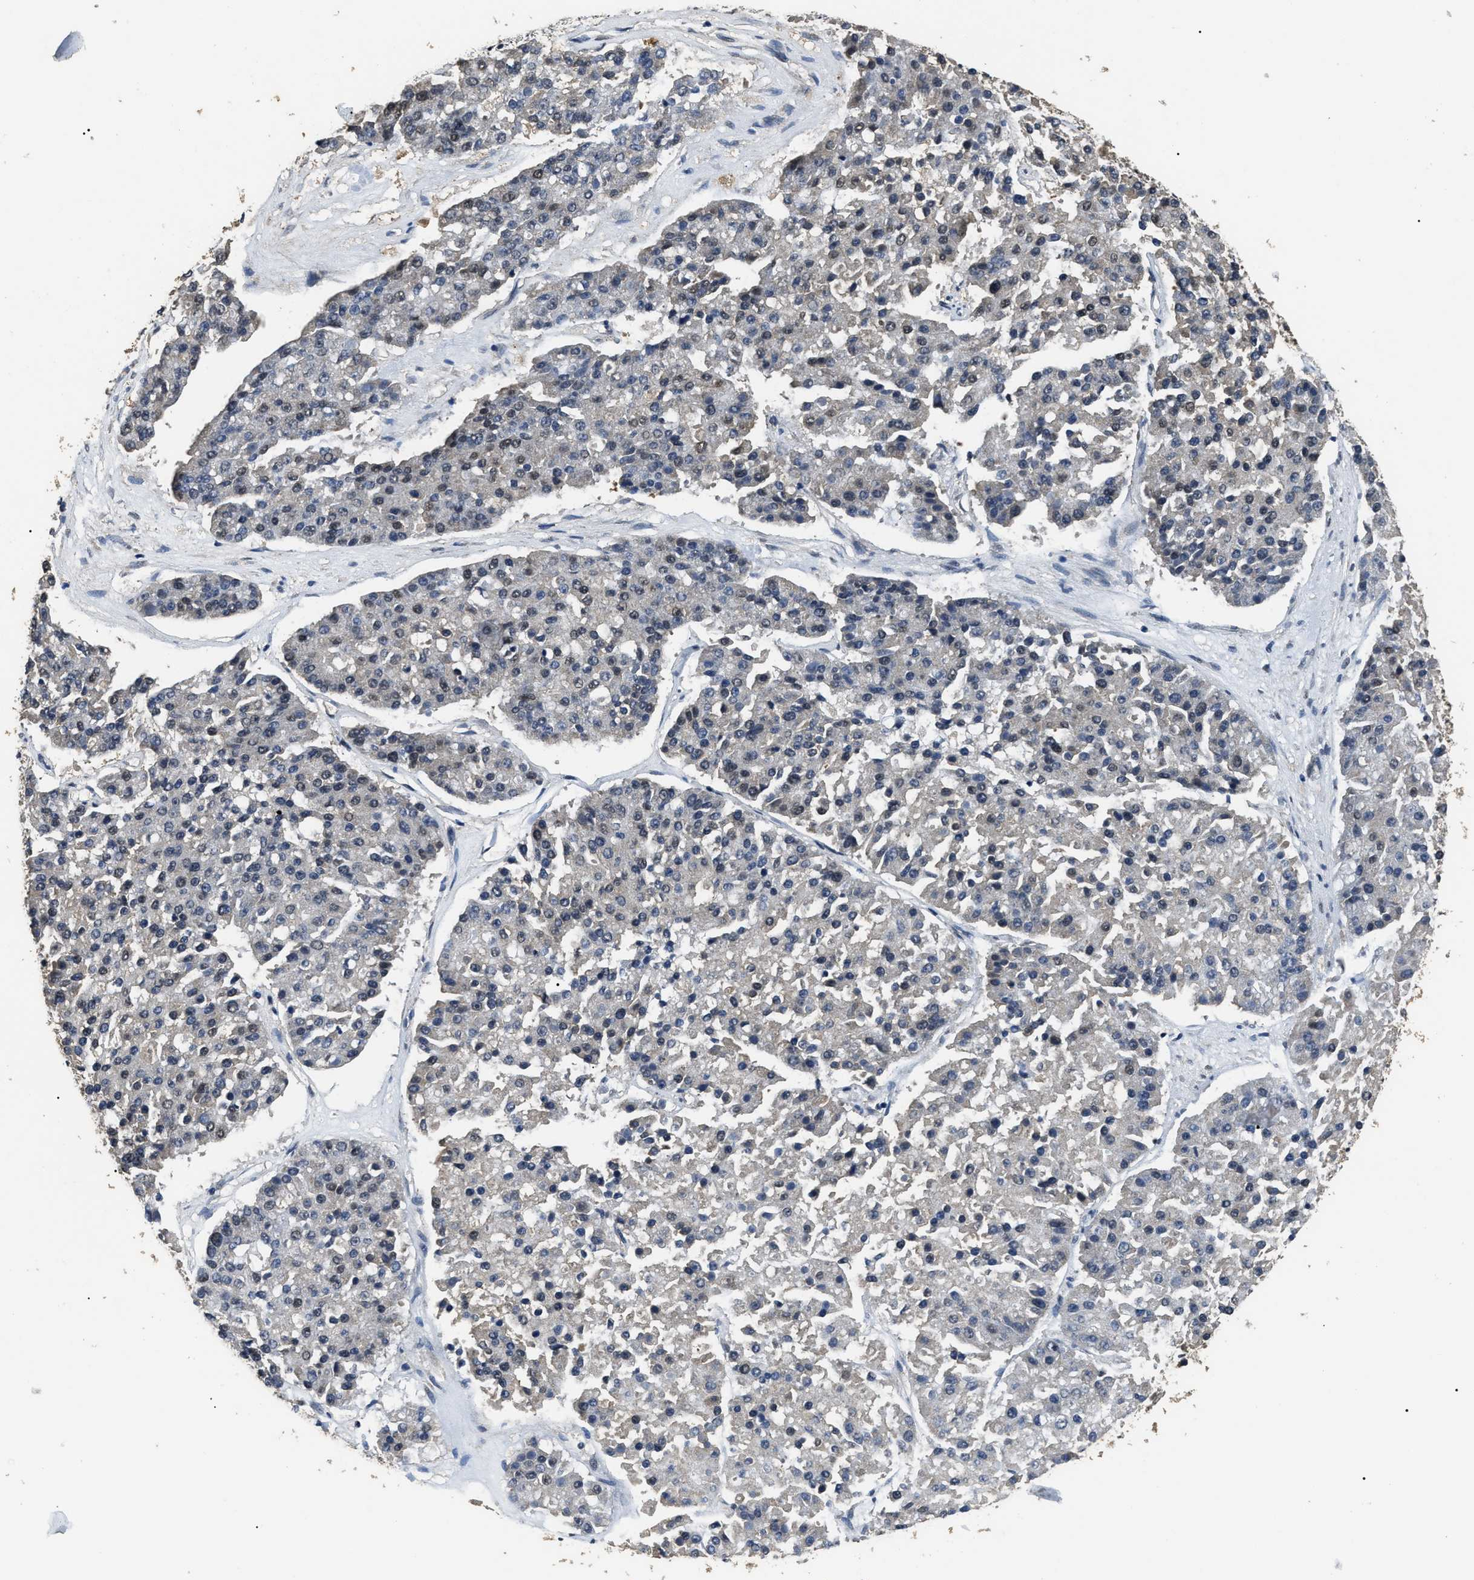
{"staining": {"intensity": "weak", "quantity": "<25%", "location": "nuclear"}, "tissue": "pancreatic cancer", "cell_type": "Tumor cells", "image_type": "cancer", "snomed": [{"axis": "morphology", "description": "Adenocarcinoma, NOS"}, {"axis": "topography", "description": "Pancreas"}], "caption": "This is an IHC histopathology image of adenocarcinoma (pancreatic). There is no expression in tumor cells.", "gene": "PSMD8", "patient": {"sex": "male", "age": 50}}